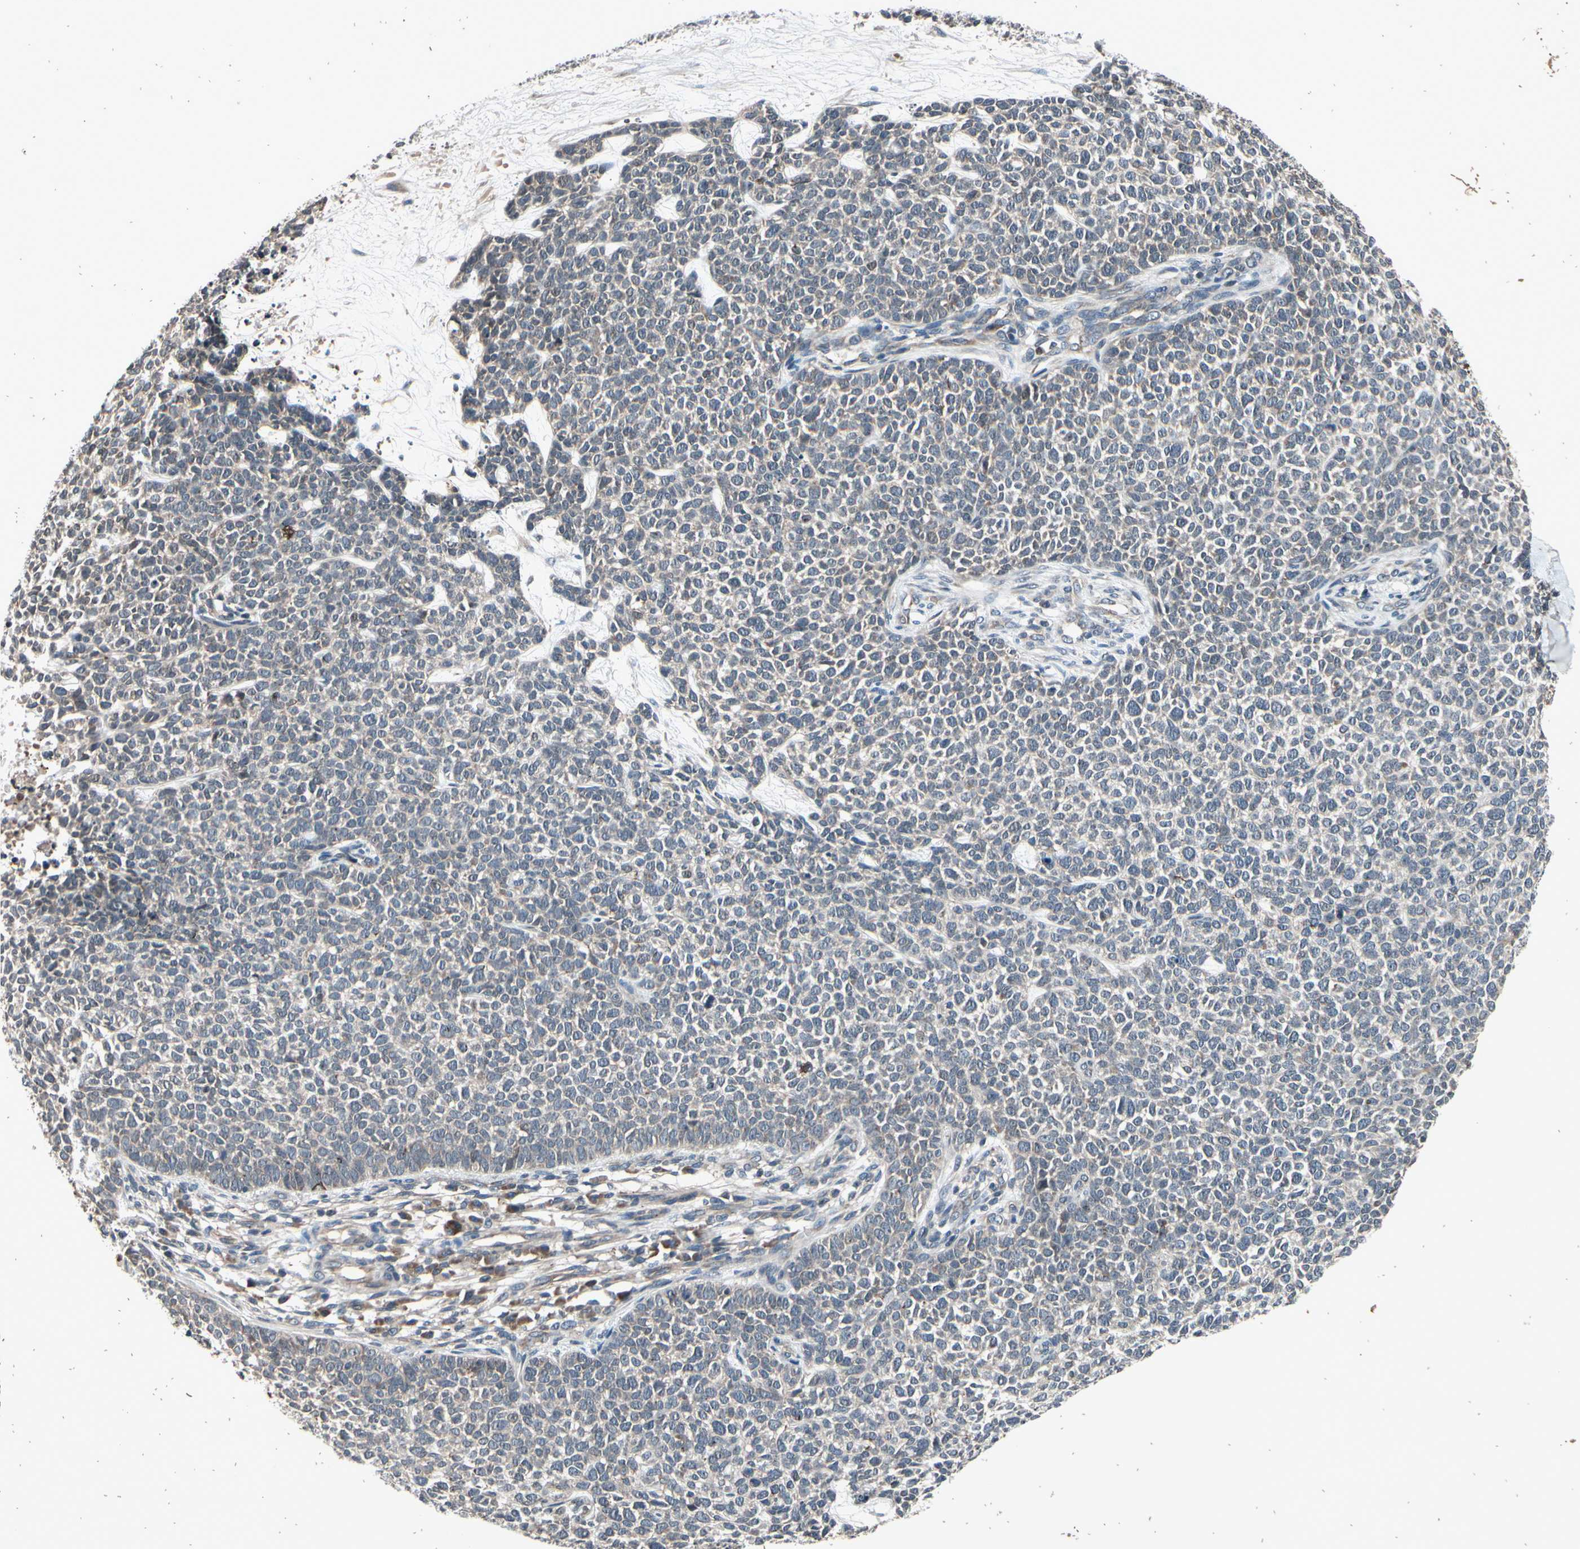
{"staining": {"intensity": "negative", "quantity": "none", "location": "none"}, "tissue": "skin cancer", "cell_type": "Tumor cells", "image_type": "cancer", "snomed": [{"axis": "morphology", "description": "Basal cell carcinoma"}, {"axis": "topography", "description": "Skin"}], "caption": "High power microscopy photomicrograph of an immunohistochemistry (IHC) photomicrograph of basal cell carcinoma (skin), revealing no significant positivity in tumor cells.", "gene": "MBTPS2", "patient": {"sex": "female", "age": 84}}